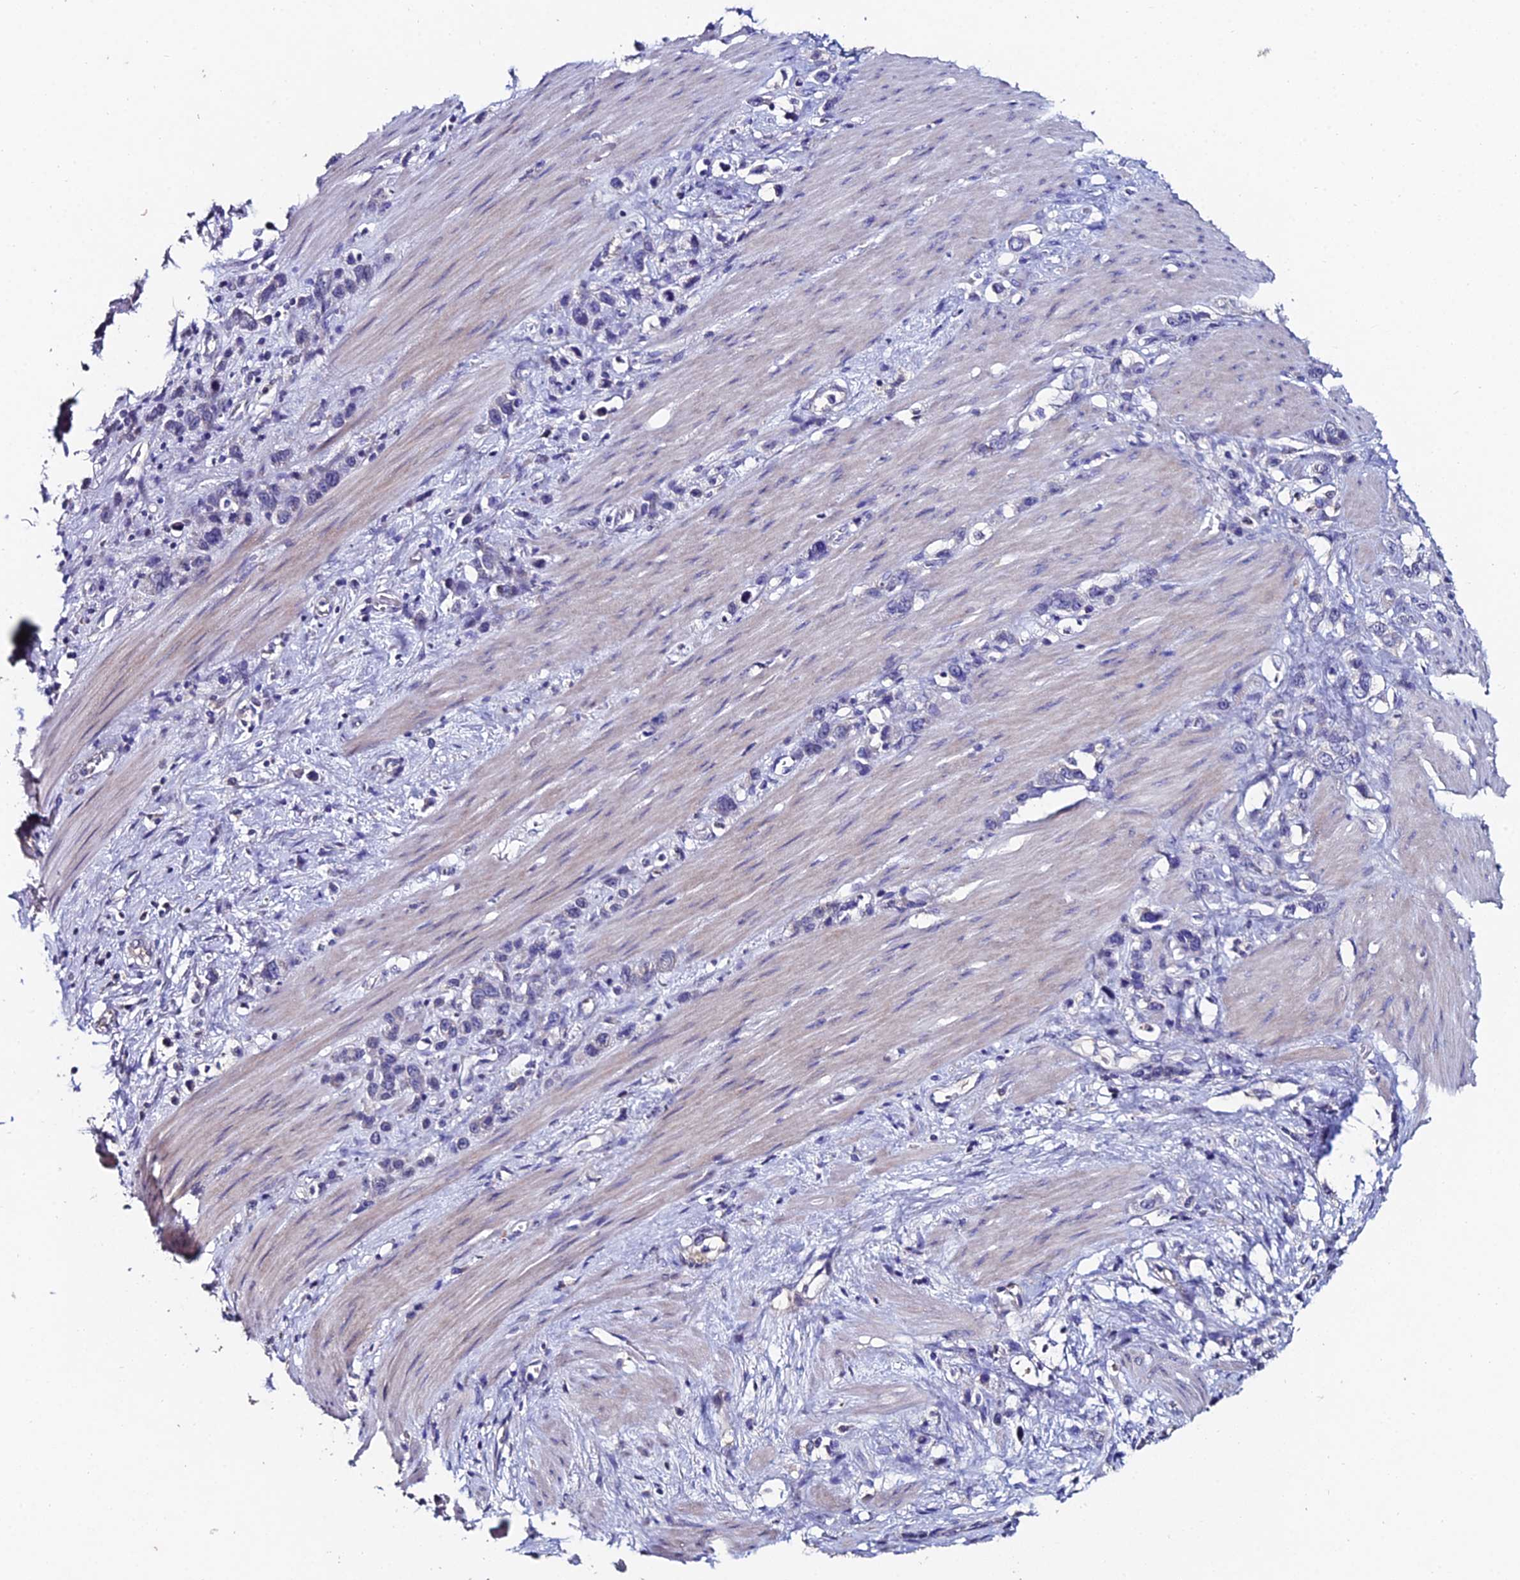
{"staining": {"intensity": "negative", "quantity": "none", "location": "none"}, "tissue": "stomach cancer", "cell_type": "Tumor cells", "image_type": "cancer", "snomed": [{"axis": "morphology", "description": "Adenocarcinoma, NOS"}, {"axis": "morphology", "description": "Adenocarcinoma, High grade"}, {"axis": "topography", "description": "Stomach, upper"}, {"axis": "topography", "description": "Stomach, lower"}], "caption": "A high-resolution histopathology image shows immunohistochemistry staining of stomach cancer (adenocarcinoma), which demonstrates no significant staining in tumor cells. Nuclei are stained in blue.", "gene": "ESRRG", "patient": {"sex": "female", "age": 65}}